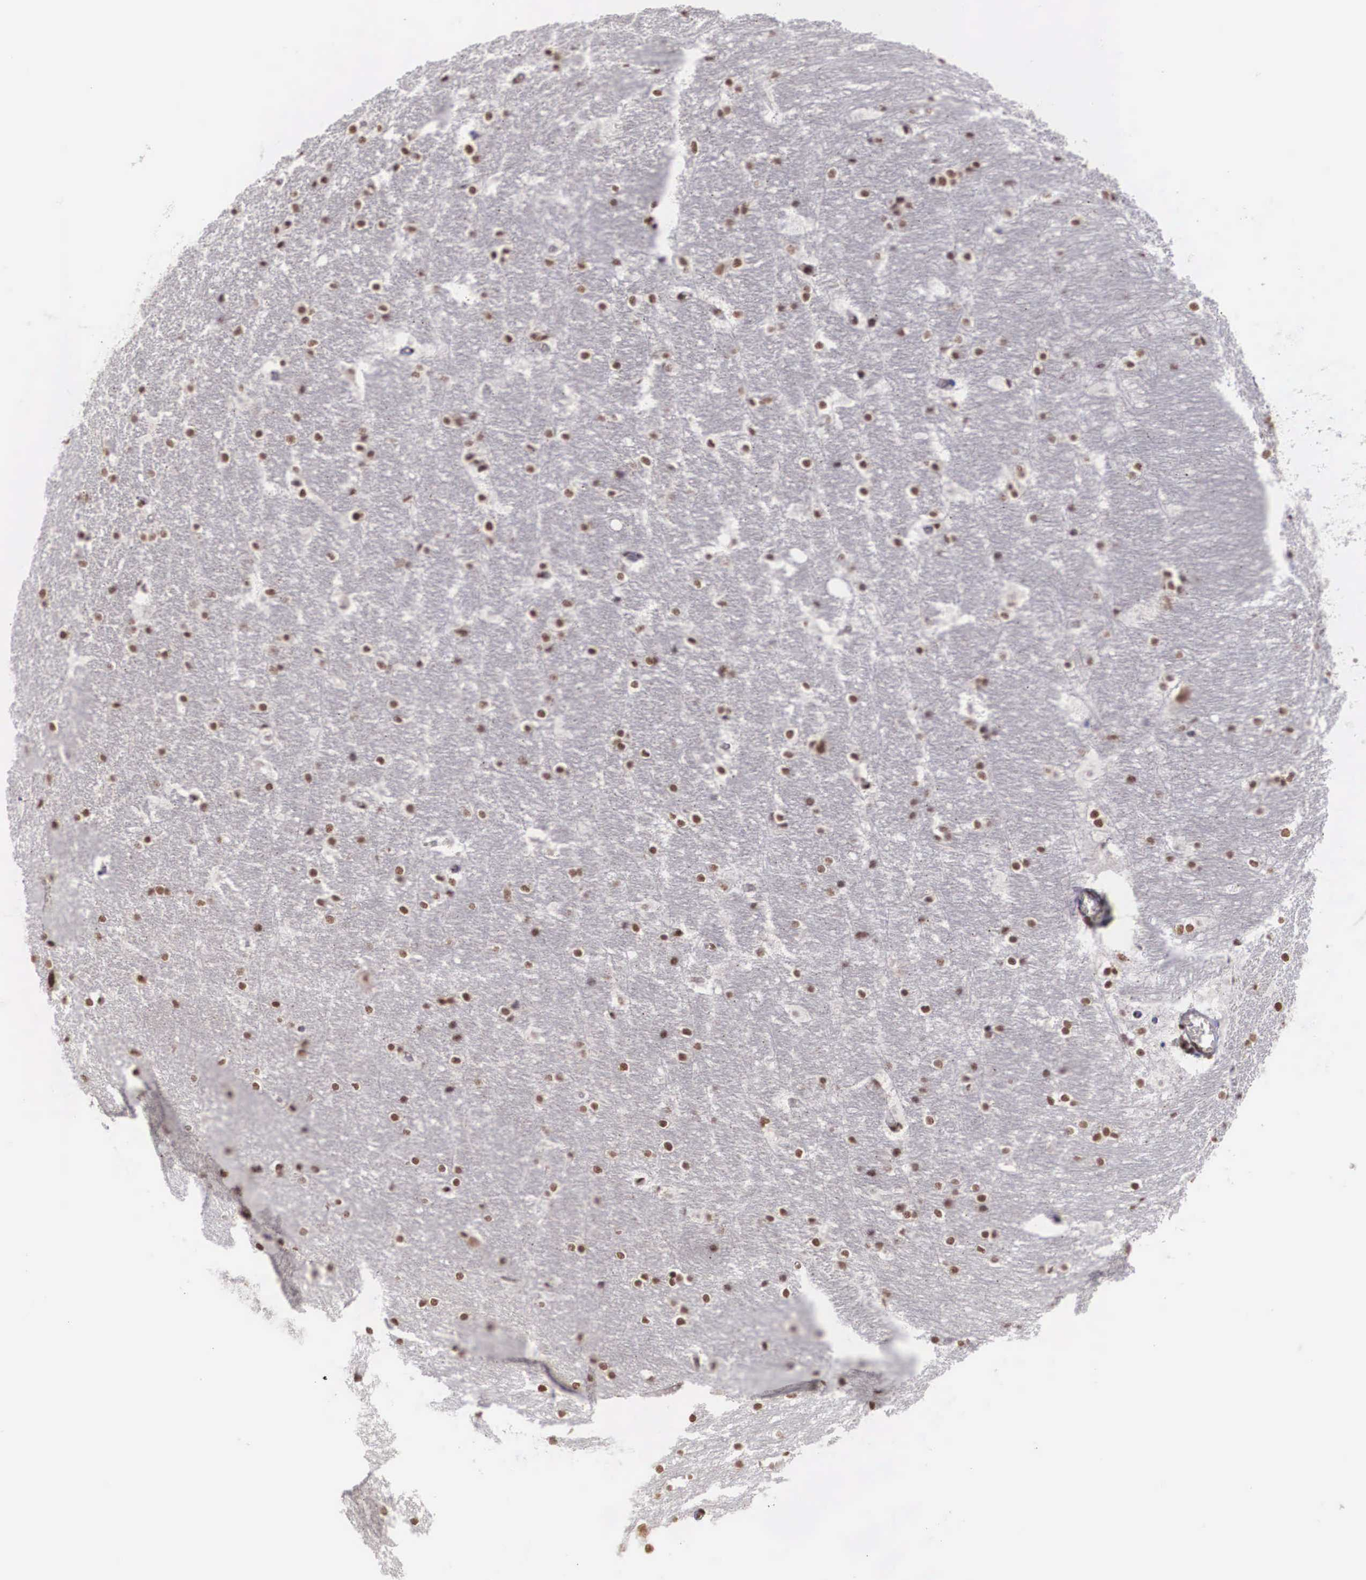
{"staining": {"intensity": "moderate", "quantity": "25%-75%", "location": "nuclear"}, "tissue": "hippocampus", "cell_type": "Glial cells", "image_type": "normal", "snomed": [{"axis": "morphology", "description": "Normal tissue, NOS"}, {"axis": "topography", "description": "Hippocampus"}], "caption": "This is a histology image of immunohistochemistry (IHC) staining of normal hippocampus, which shows moderate expression in the nuclear of glial cells.", "gene": "HTATSF1", "patient": {"sex": "female", "age": 19}}